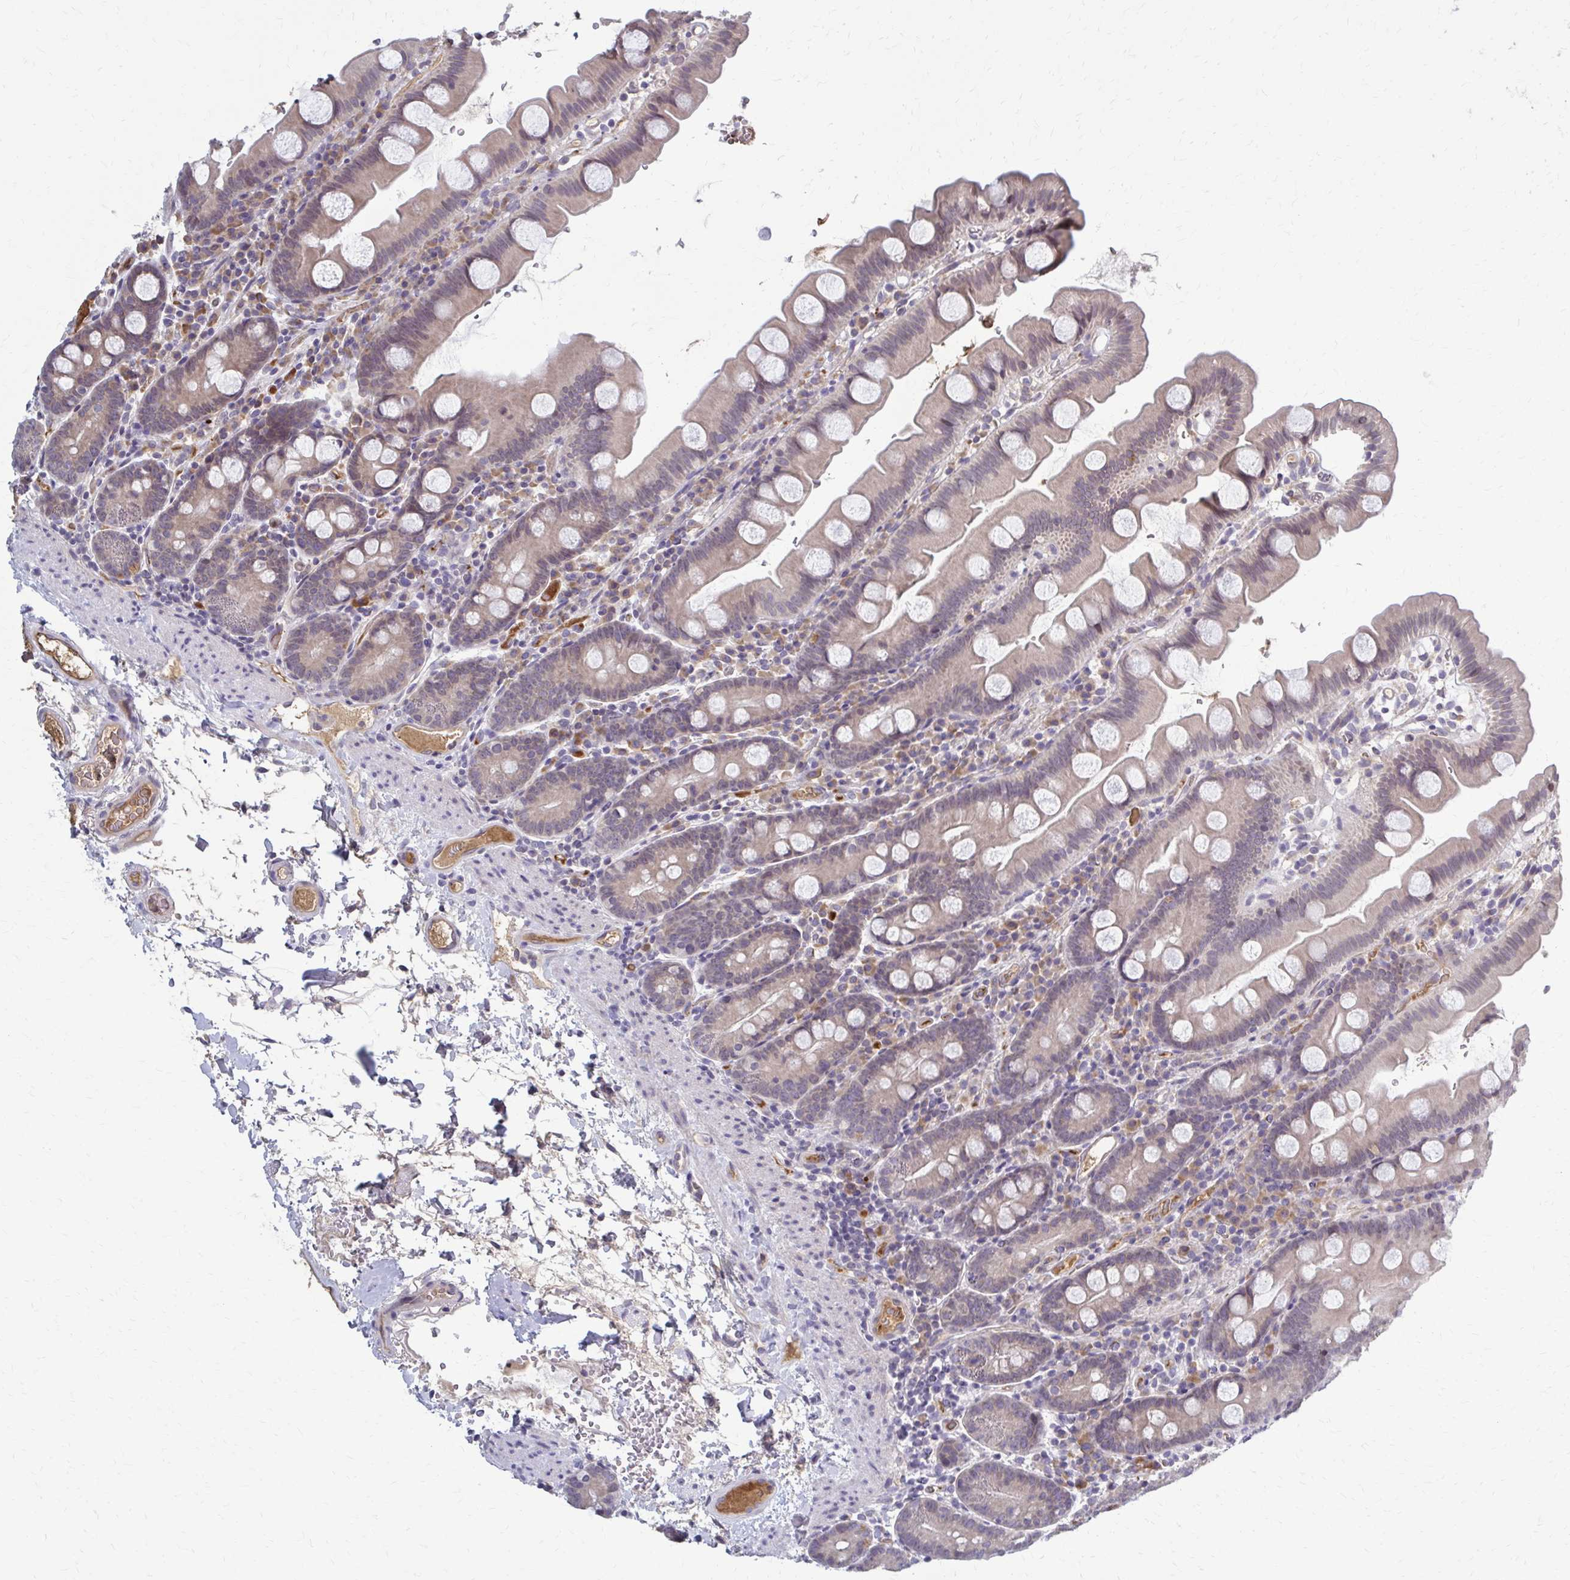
{"staining": {"intensity": "weak", "quantity": ">75%", "location": "cytoplasmic/membranous"}, "tissue": "small intestine", "cell_type": "Glandular cells", "image_type": "normal", "snomed": [{"axis": "morphology", "description": "Normal tissue, NOS"}, {"axis": "topography", "description": "Small intestine"}], "caption": "This is a photomicrograph of immunohistochemistry (IHC) staining of normal small intestine, which shows weak expression in the cytoplasmic/membranous of glandular cells.", "gene": "MCRIP2", "patient": {"sex": "female", "age": 68}}